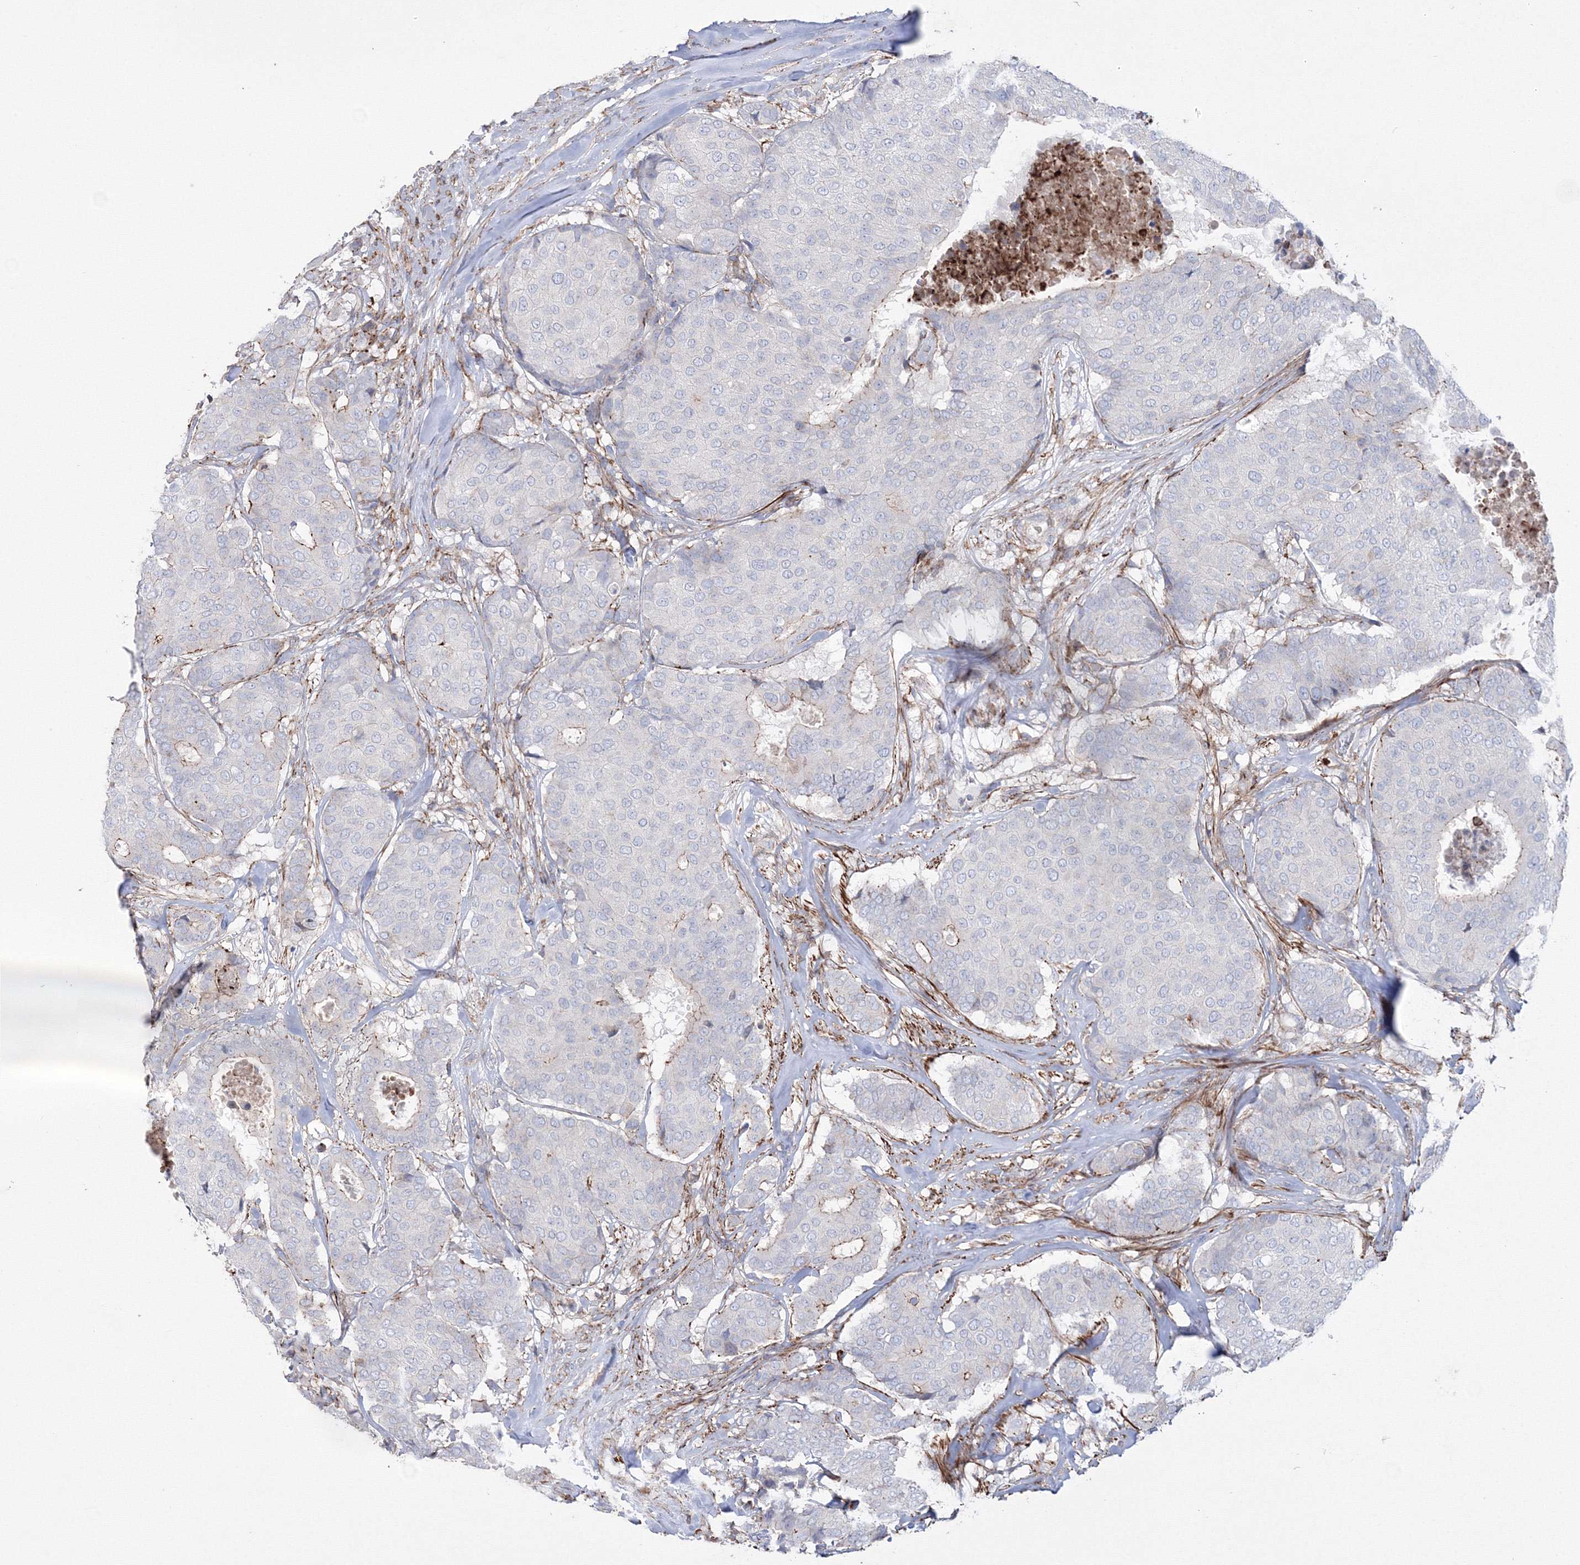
{"staining": {"intensity": "negative", "quantity": "none", "location": "none"}, "tissue": "breast cancer", "cell_type": "Tumor cells", "image_type": "cancer", "snomed": [{"axis": "morphology", "description": "Duct carcinoma"}, {"axis": "topography", "description": "Breast"}], "caption": "Immunohistochemistry micrograph of neoplastic tissue: human breast infiltrating ductal carcinoma stained with DAB displays no significant protein expression in tumor cells.", "gene": "GPR82", "patient": {"sex": "female", "age": 75}}